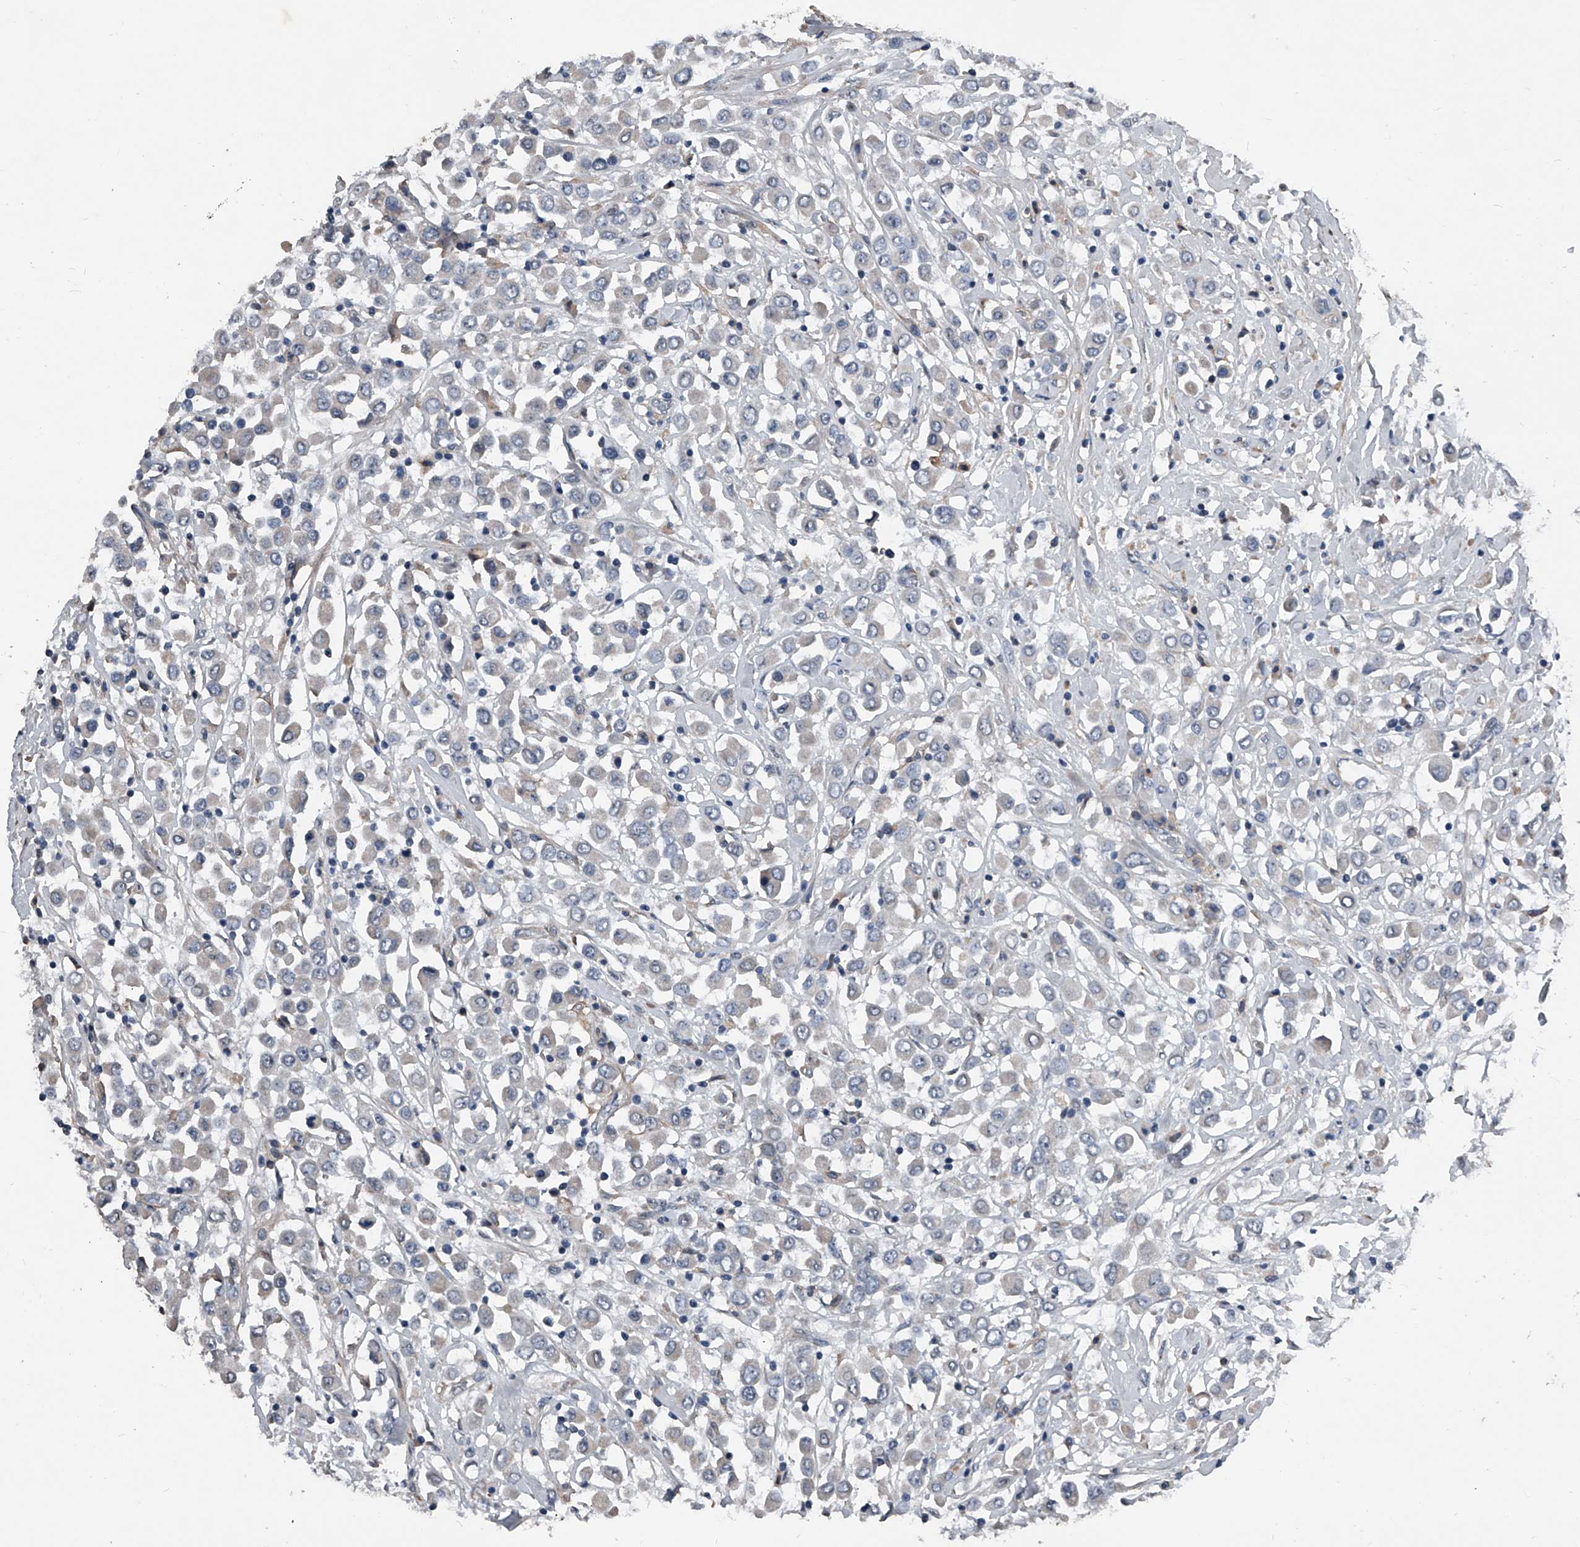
{"staining": {"intensity": "negative", "quantity": "none", "location": "none"}, "tissue": "breast cancer", "cell_type": "Tumor cells", "image_type": "cancer", "snomed": [{"axis": "morphology", "description": "Duct carcinoma"}, {"axis": "topography", "description": "Breast"}], "caption": "Human breast cancer stained for a protein using immunohistochemistry exhibits no expression in tumor cells.", "gene": "PHACTR1", "patient": {"sex": "female", "age": 61}}